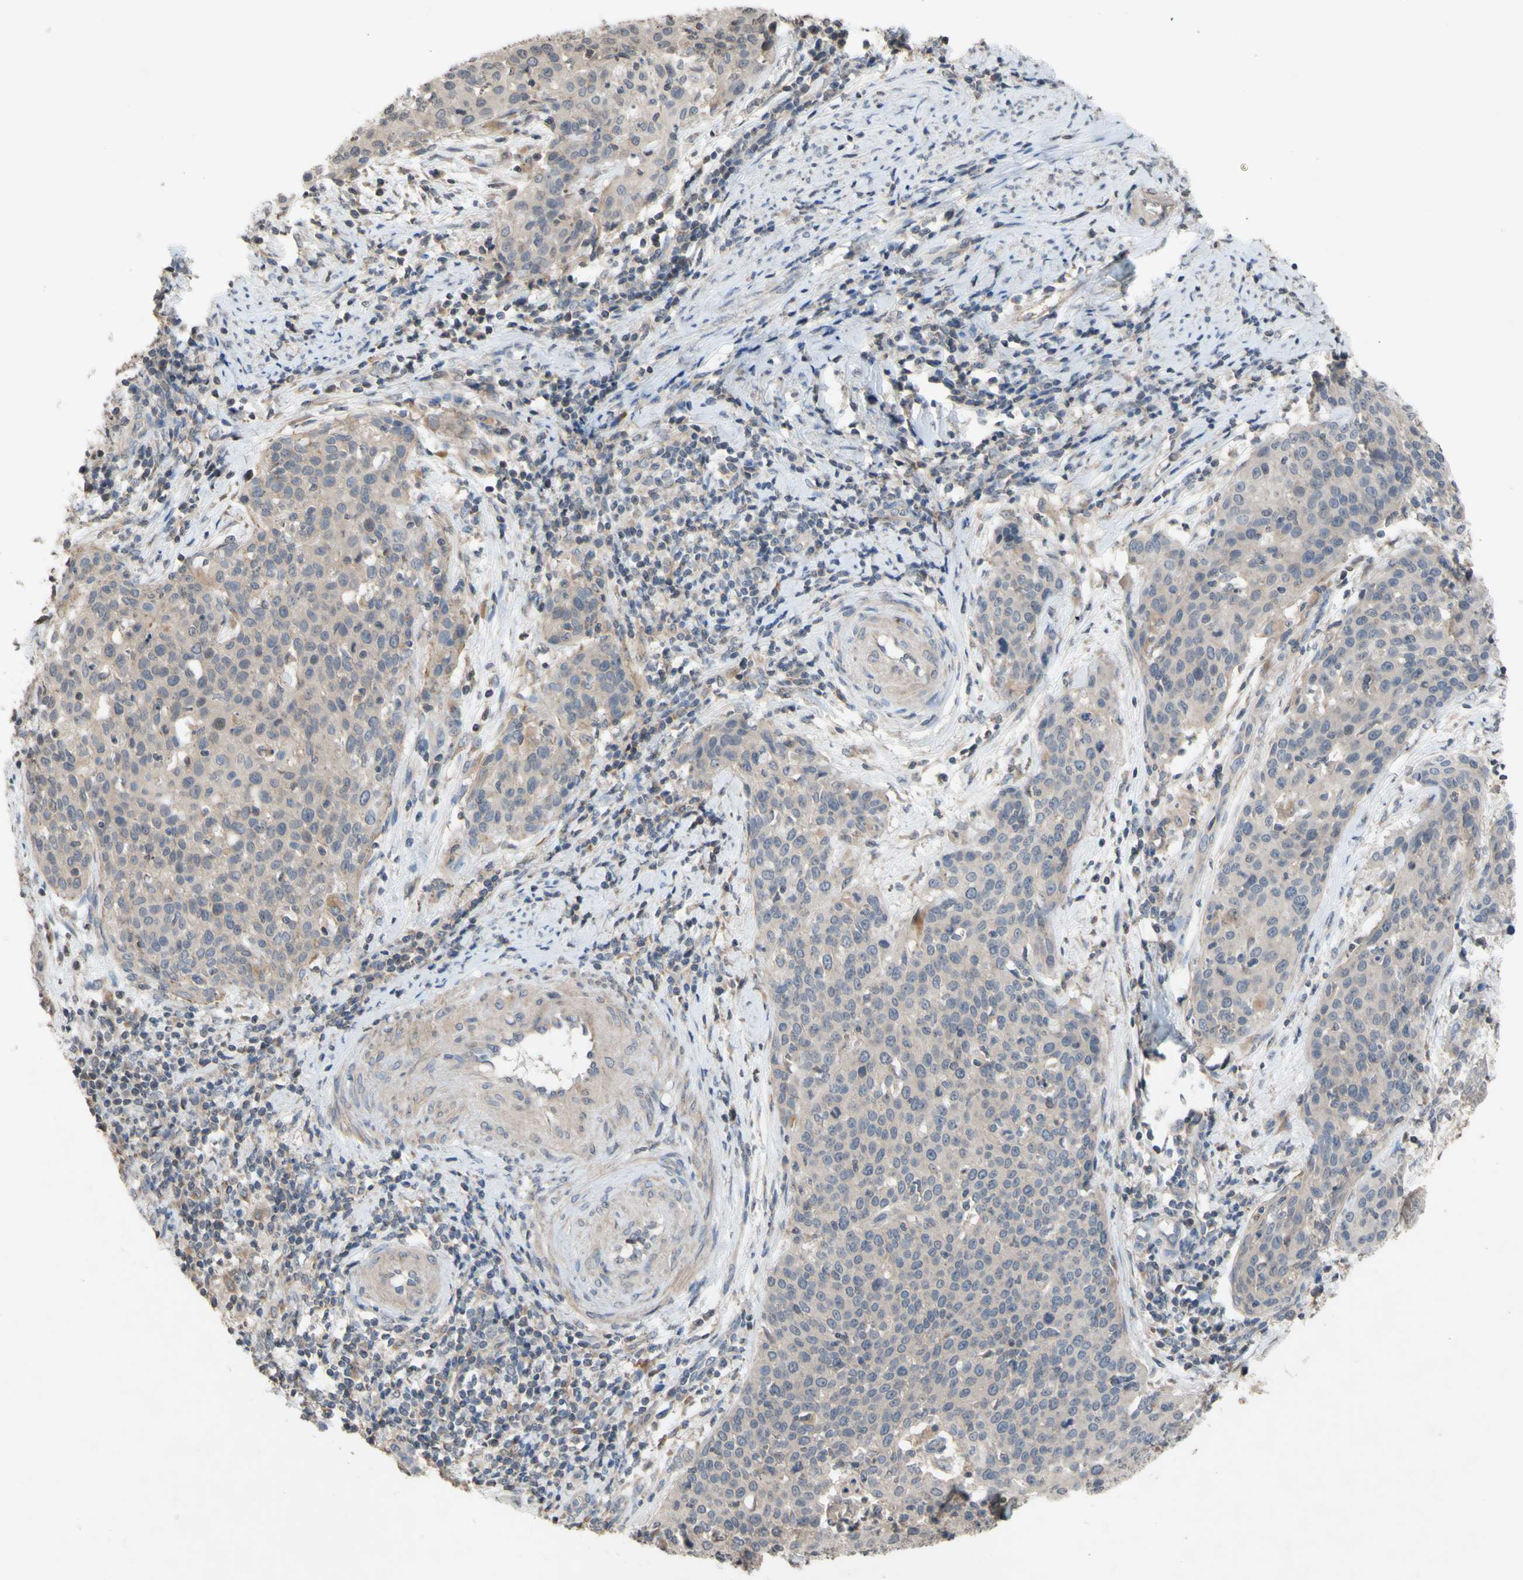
{"staining": {"intensity": "weak", "quantity": "25%-75%", "location": "cytoplasmic/membranous"}, "tissue": "cervical cancer", "cell_type": "Tumor cells", "image_type": "cancer", "snomed": [{"axis": "morphology", "description": "Squamous cell carcinoma, NOS"}, {"axis": "topography", "description": "Cervix"}], "caption": "An image of cervical squamous cell carcinoma stained for a protein exhibits weak cytoplasmic/membranous brown staining in tumor cells. The staining is performed using DAB brown chromogen to label protein expression. The nuclei are counter-stained blue using hematoxylin.", "gene": "NECTIN3", "patient": {"sex": "female", "age": 38}}